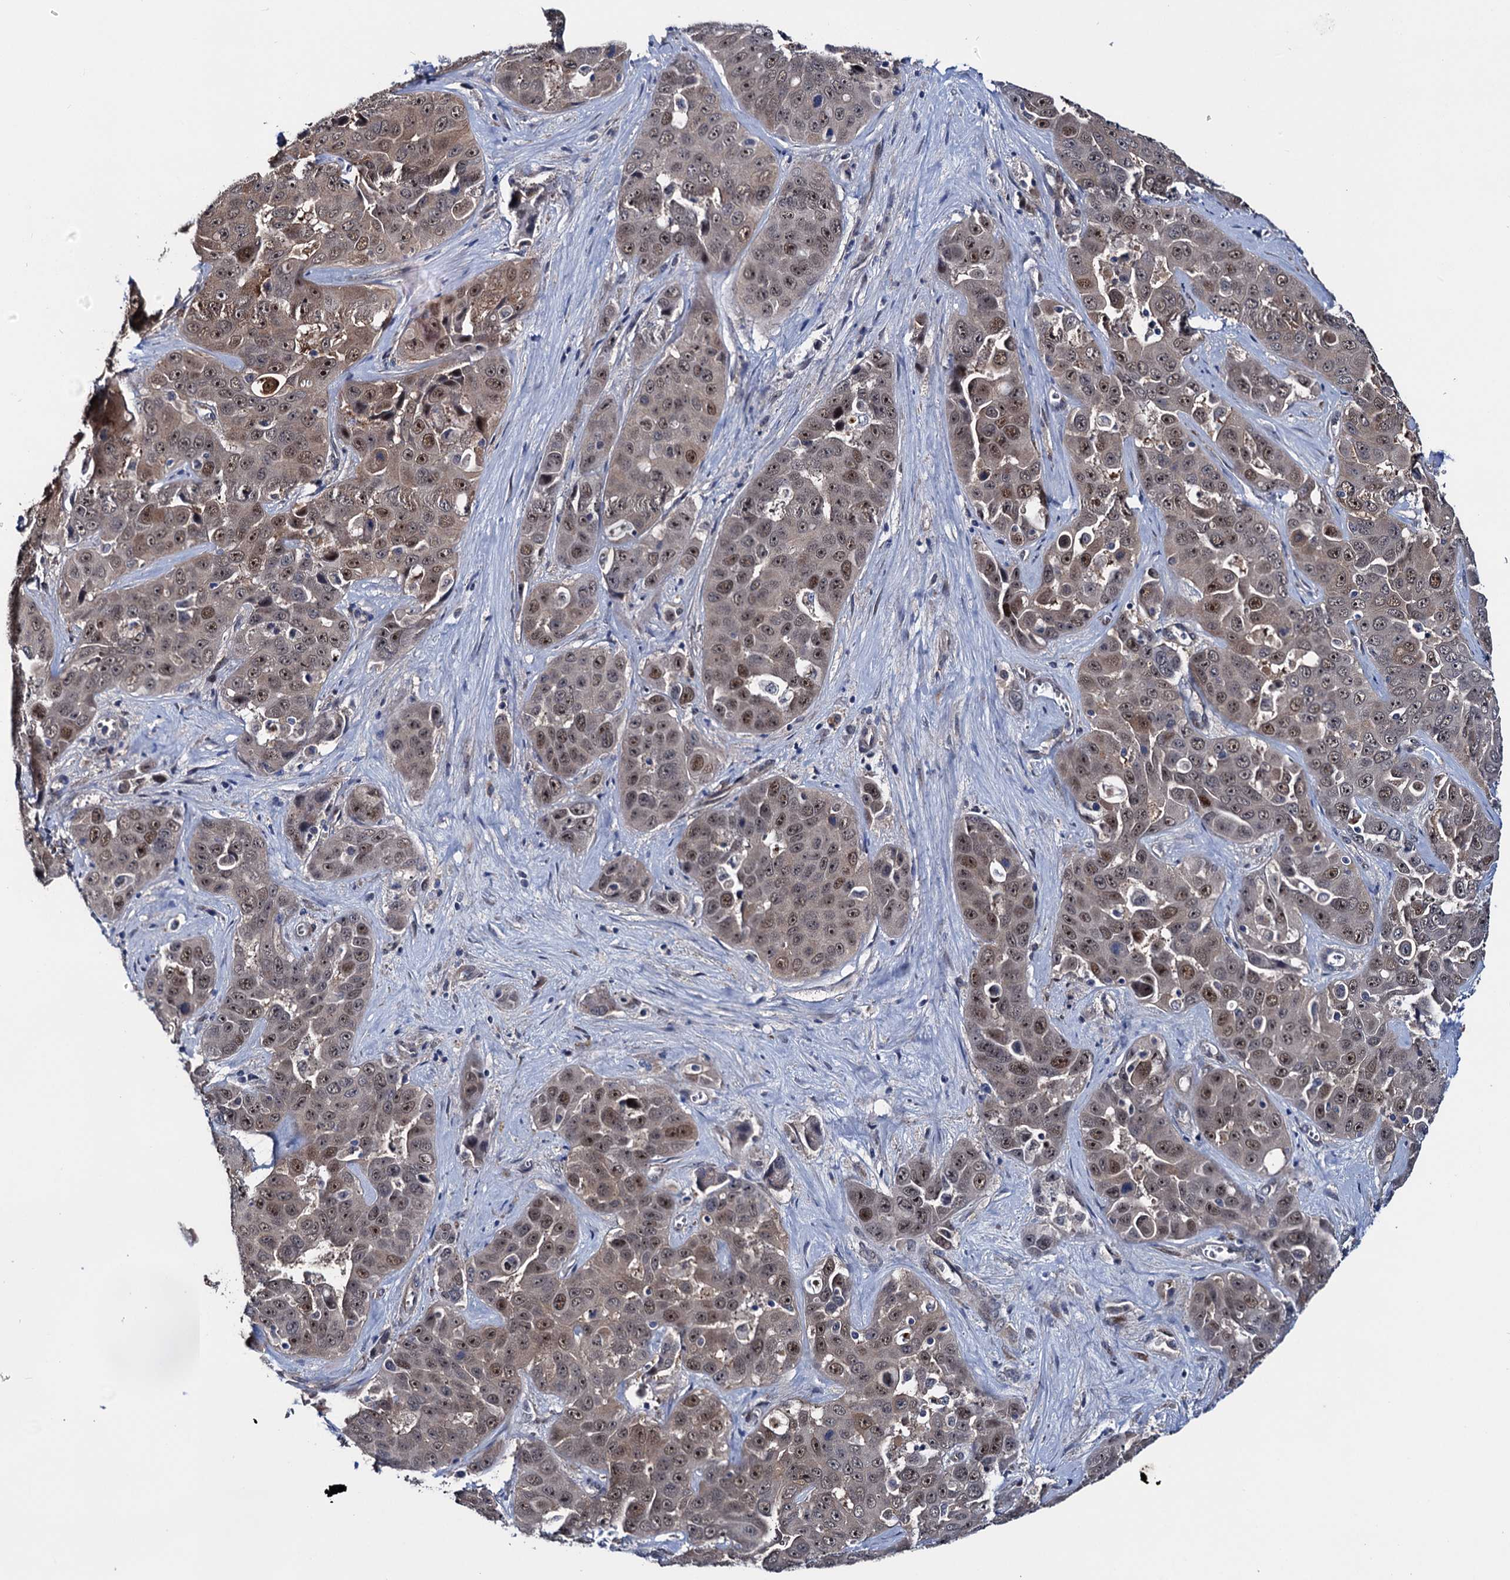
{"staining": {"intensity": "moderate", "quantity": ">75%", "location": "nuclear"}, "tissue": "liver cancer", "cell_type": "Tumor cells", "image_type": "cancer", "snomed": [{"axis": "morphology", "description": "Cholangiocarcinoma"}, {"axis": "topography", "description": "Liver"}], "caption": "Moderate nuclear expression is present in approximately >75% of tumor cells in liver cholangiocarcinoma.", "gene": "EYA4", "patient": {"sex": "female", "age": 52}}